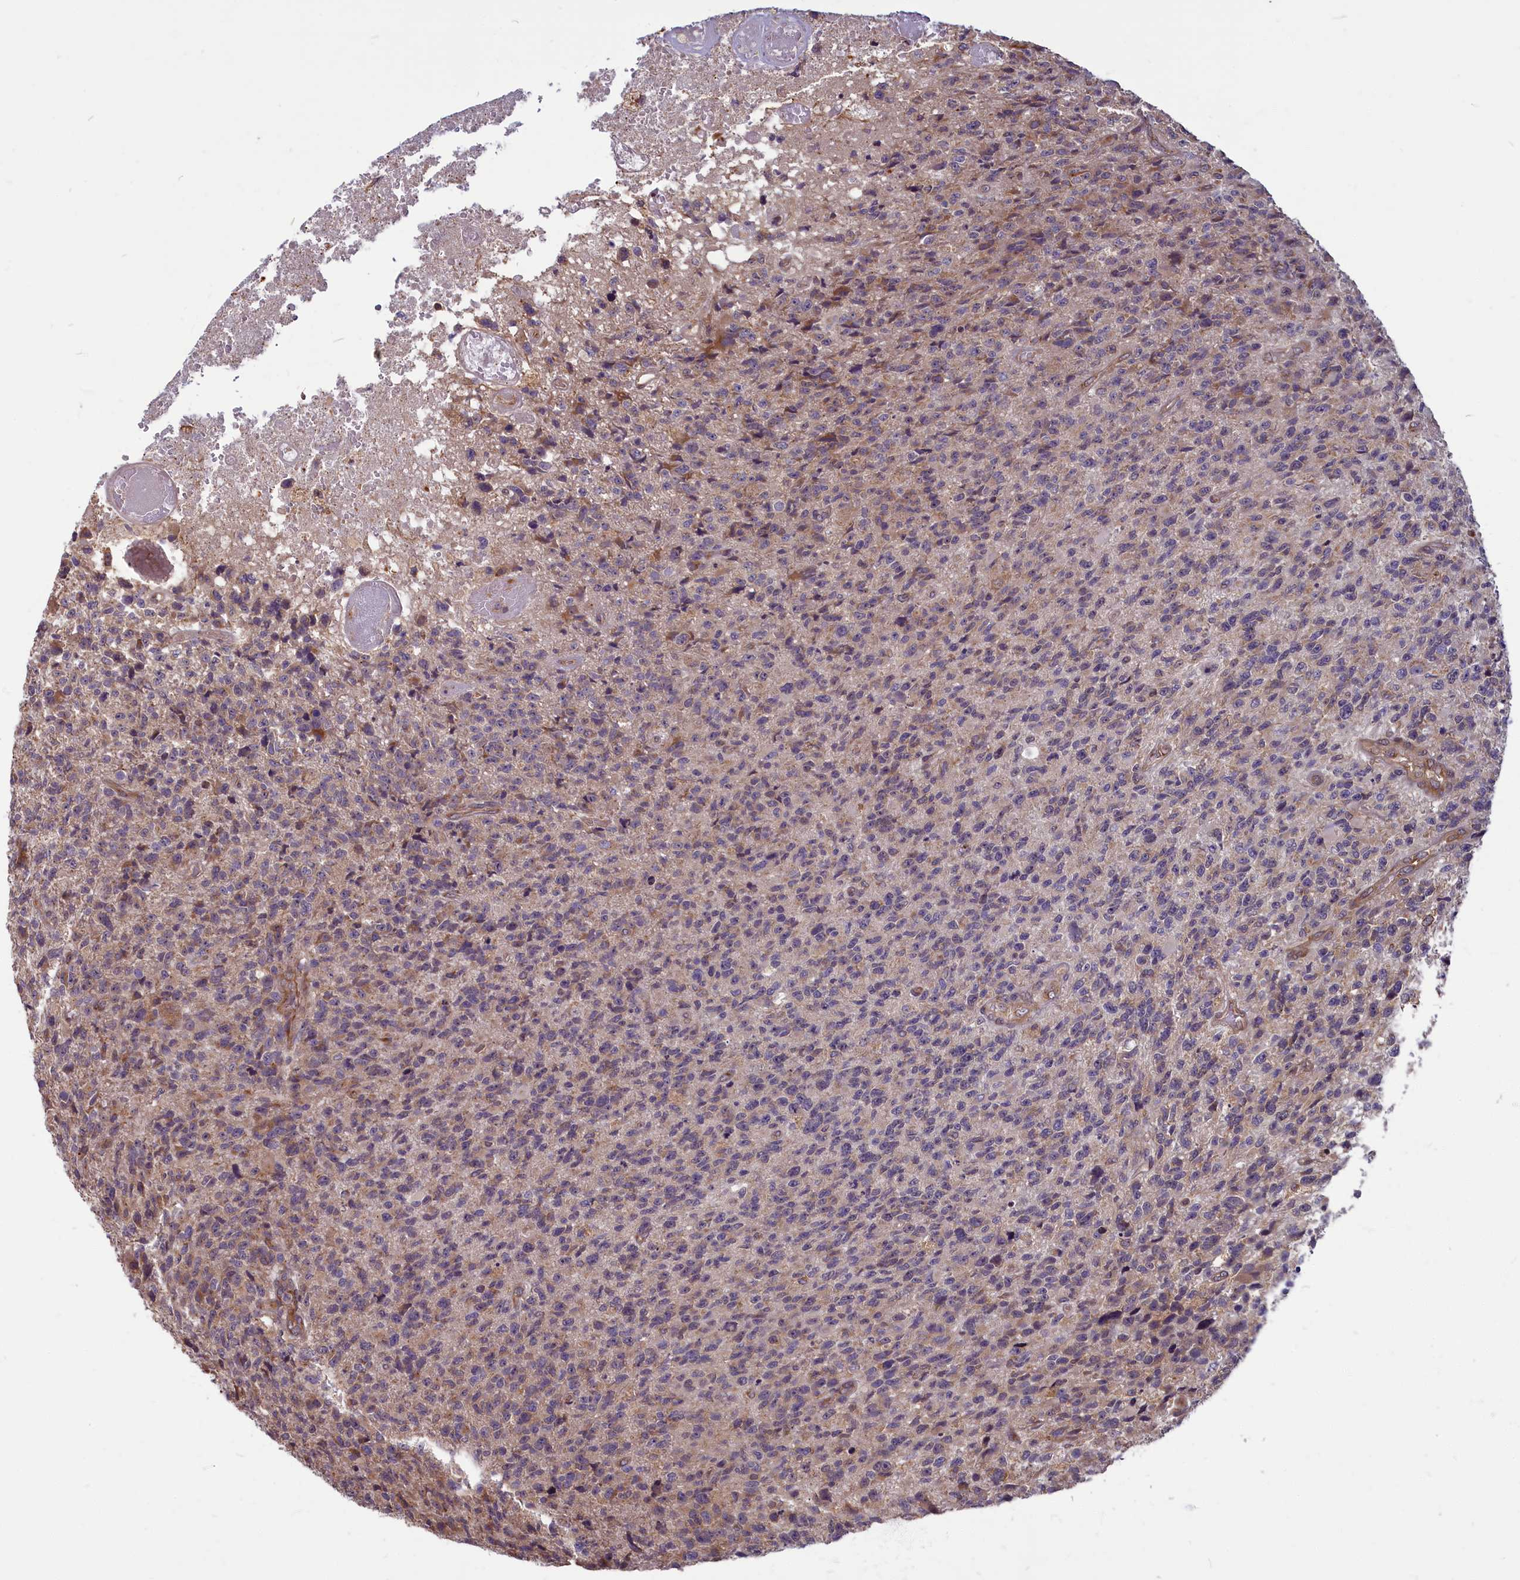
{"staining": {"intensity": "moderate", "quantity": "25%-75%", "location": "cytoplasmic/membranous"}, "tissue": "glioma", "cell_type": "Tumor cells", "image_type": "cancer", "snomed": [{"axis": "morphology", "description": "Glioma, malignant, High grade"}, {"axis": "topography", "description": "Brain"}], "caption": "Immunohistochemistry (IHC) of glioma reveals medium levels of moderate cytoplasmic/membranous positivity in approximately 25%-75% of tumor cells.", "gene": "MYCBP", "patient": {"sex": "male", "age": 76}}